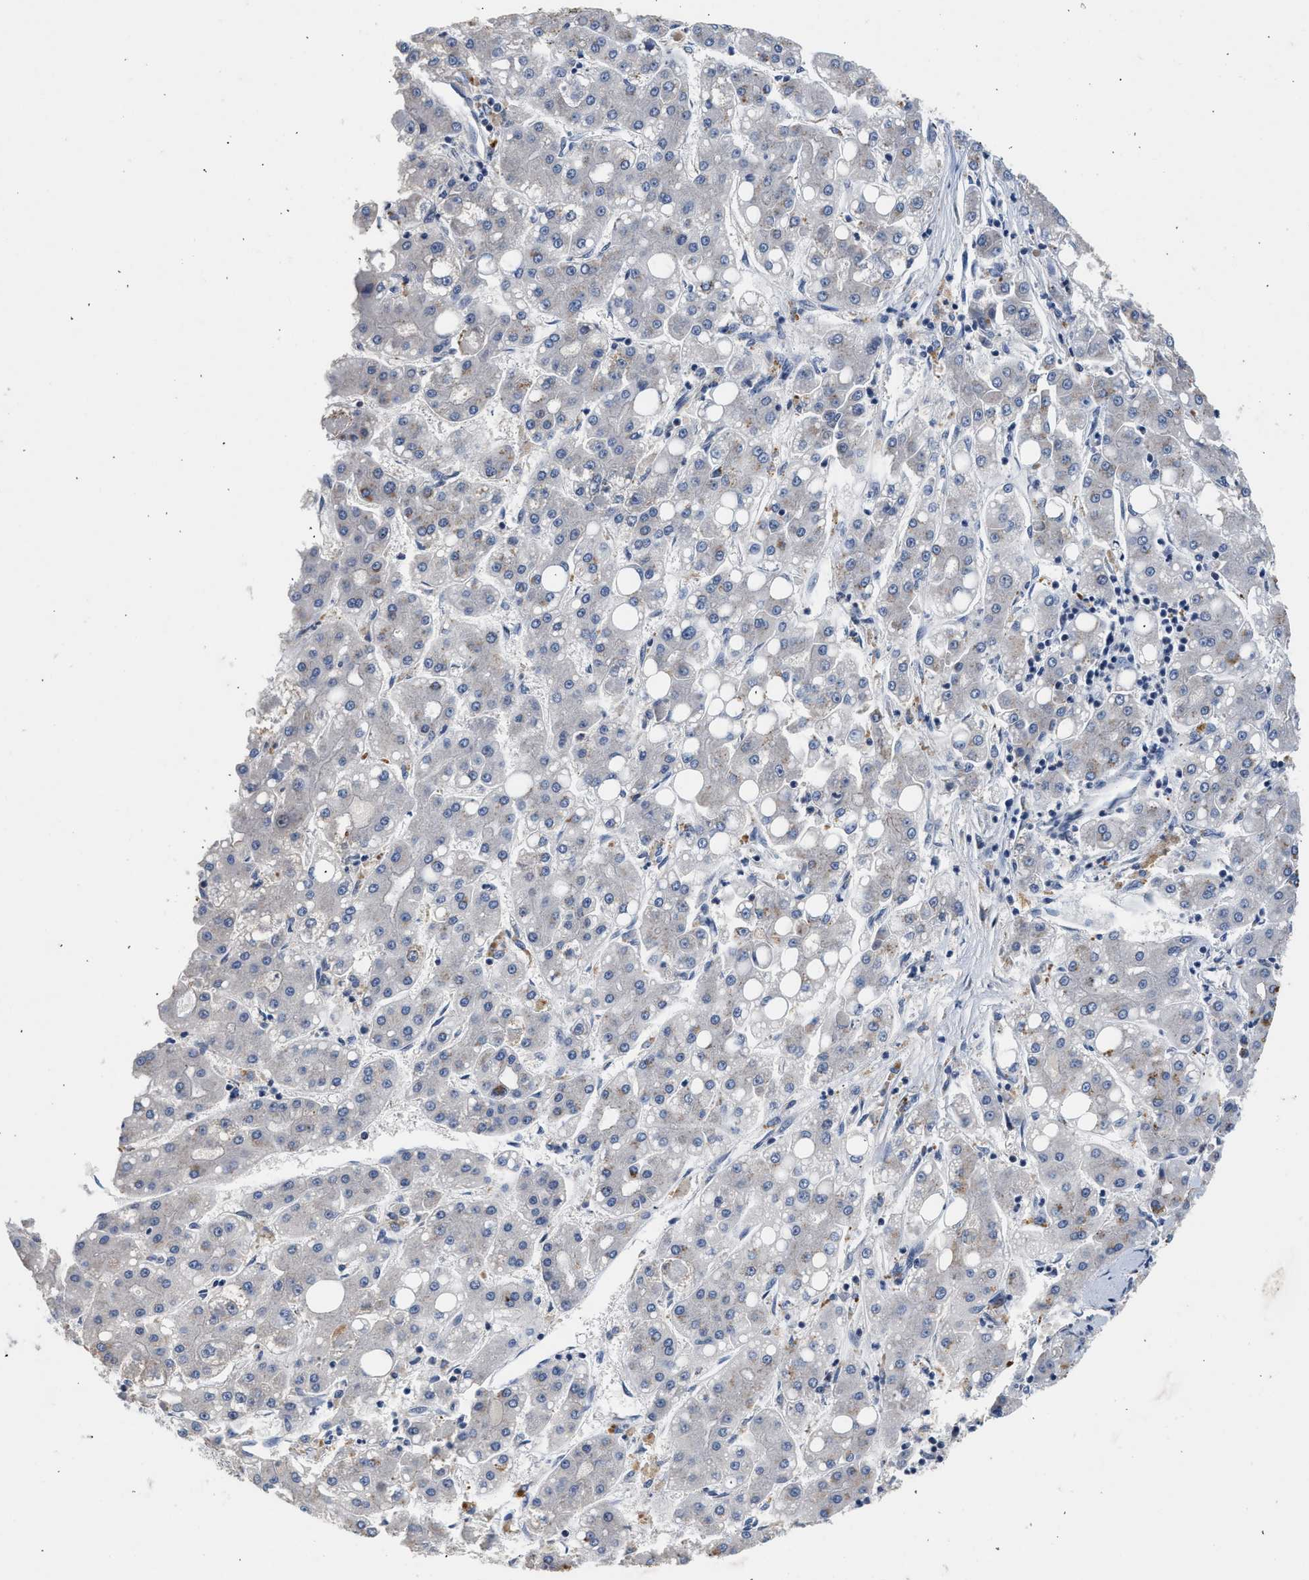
{"staining": {"intensity": "negative", "quantity": "none", "location": "none"}, "tissue": "liver cancer", "cell_type": "Tumor cells", "image_type": "cancer", "snomed": [{"axis": "morphology", "description": "Carcinoma, Hepatocellular, NOS"}, {"axis": "topography", "description": "Liver"}], "caption": "IHC photomicrograph of neoplastic tissue: liver cancer (hepatocellular carcinoma) stained with DAB displays no significant protein positivity in tumor cells.", "gene": "CSF3R", "patient": {"sex": "male", "age": 65}}